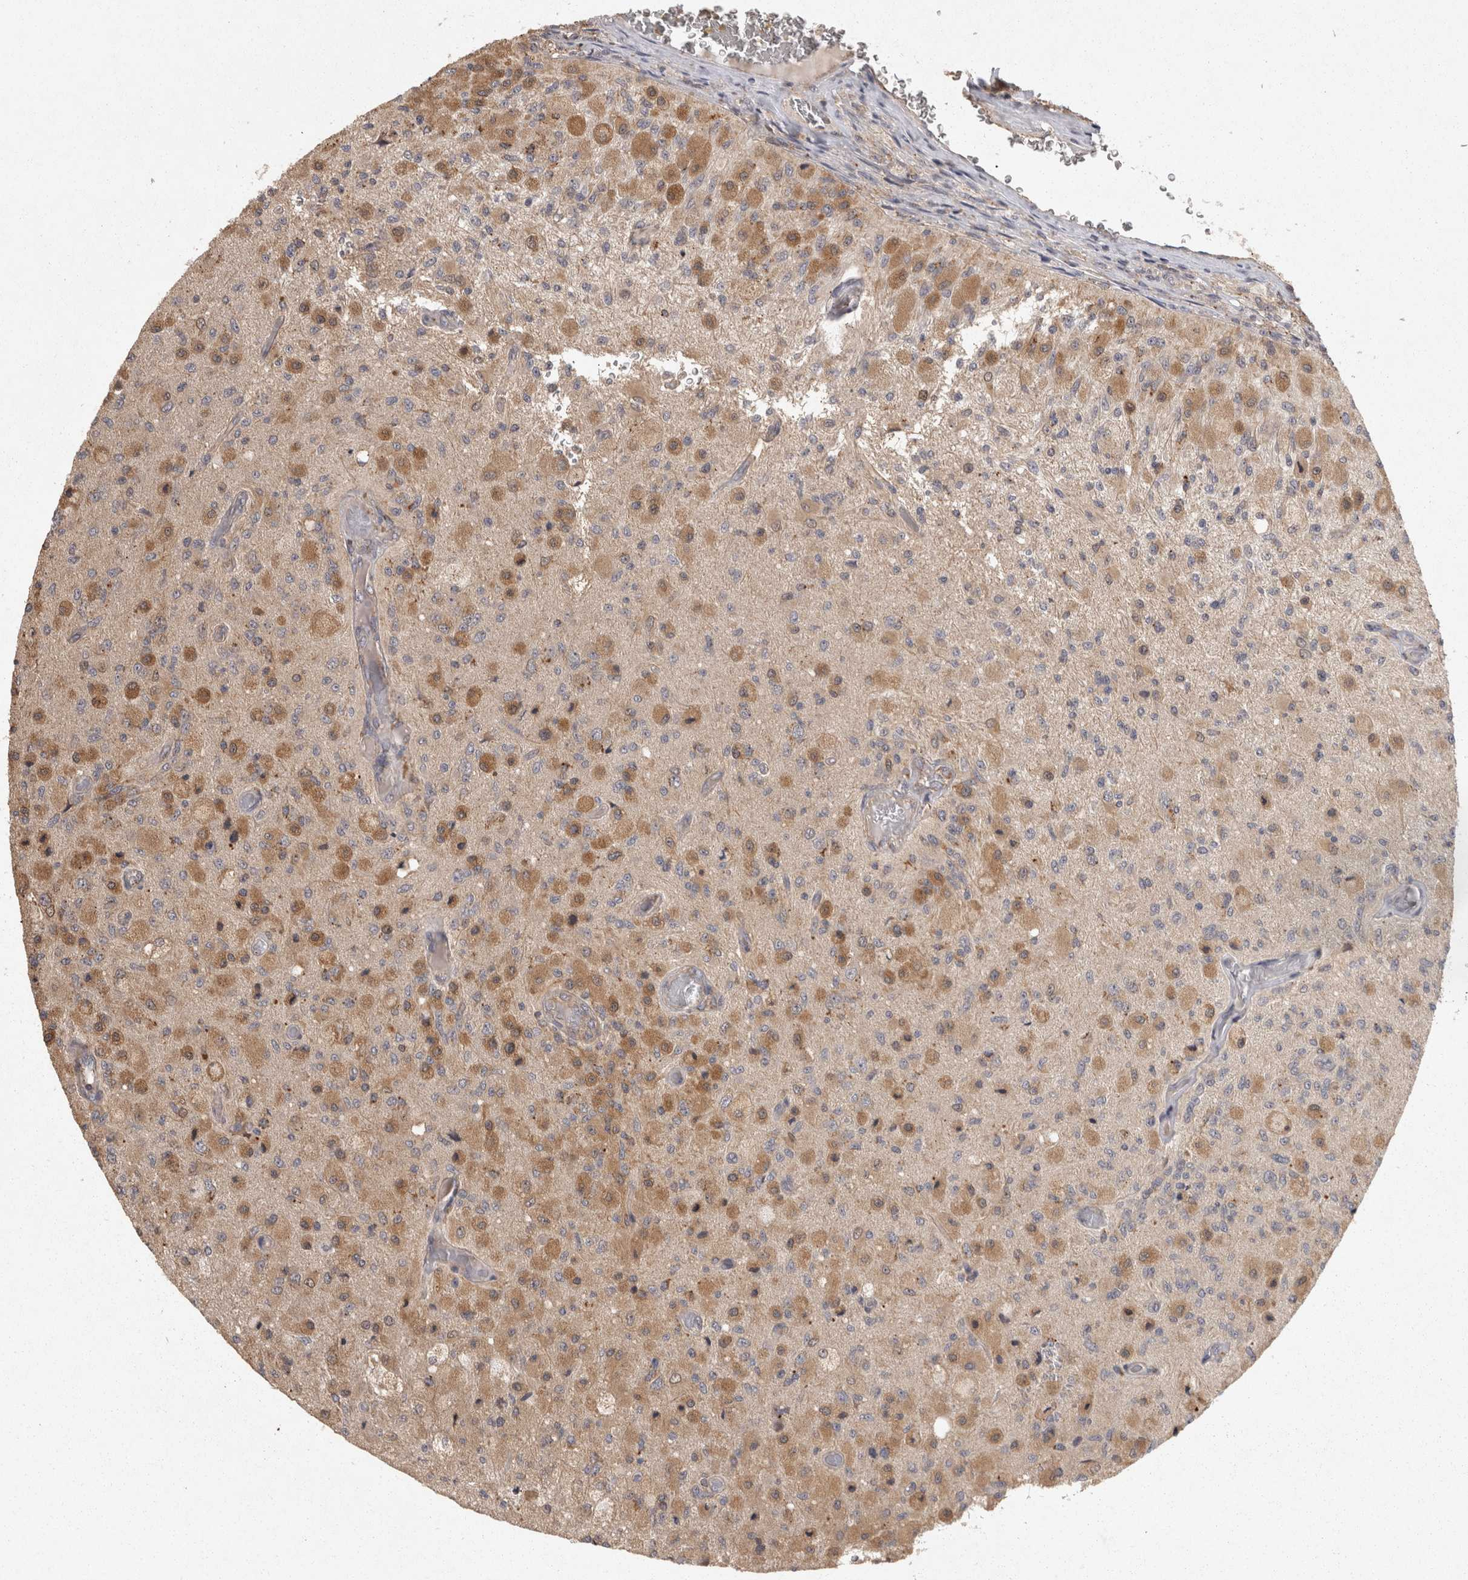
{"staining": {"intensity": "moderate", "quantity": ">75%", "location": "cytoplasmic/membranous"}, "tissue": "glioma", "cell_type": "Tumor cells", "image_type": "cancer", "snomed": [{"axis": "morphology", "description": "Normal tissue, NOS"}, {"axis": "morphology", "description": "Glioma, malignant, High grade"}, {"axis": "topography", "description": "Cerebral cortex"}], "caption": "High-grade glioma (malignant) stained for a protein reveals moderate cytoplasmic/membranous positivity in tumor cells.", "gene": "ACAT2", "patient": {"sex": "male", "age": 77}}